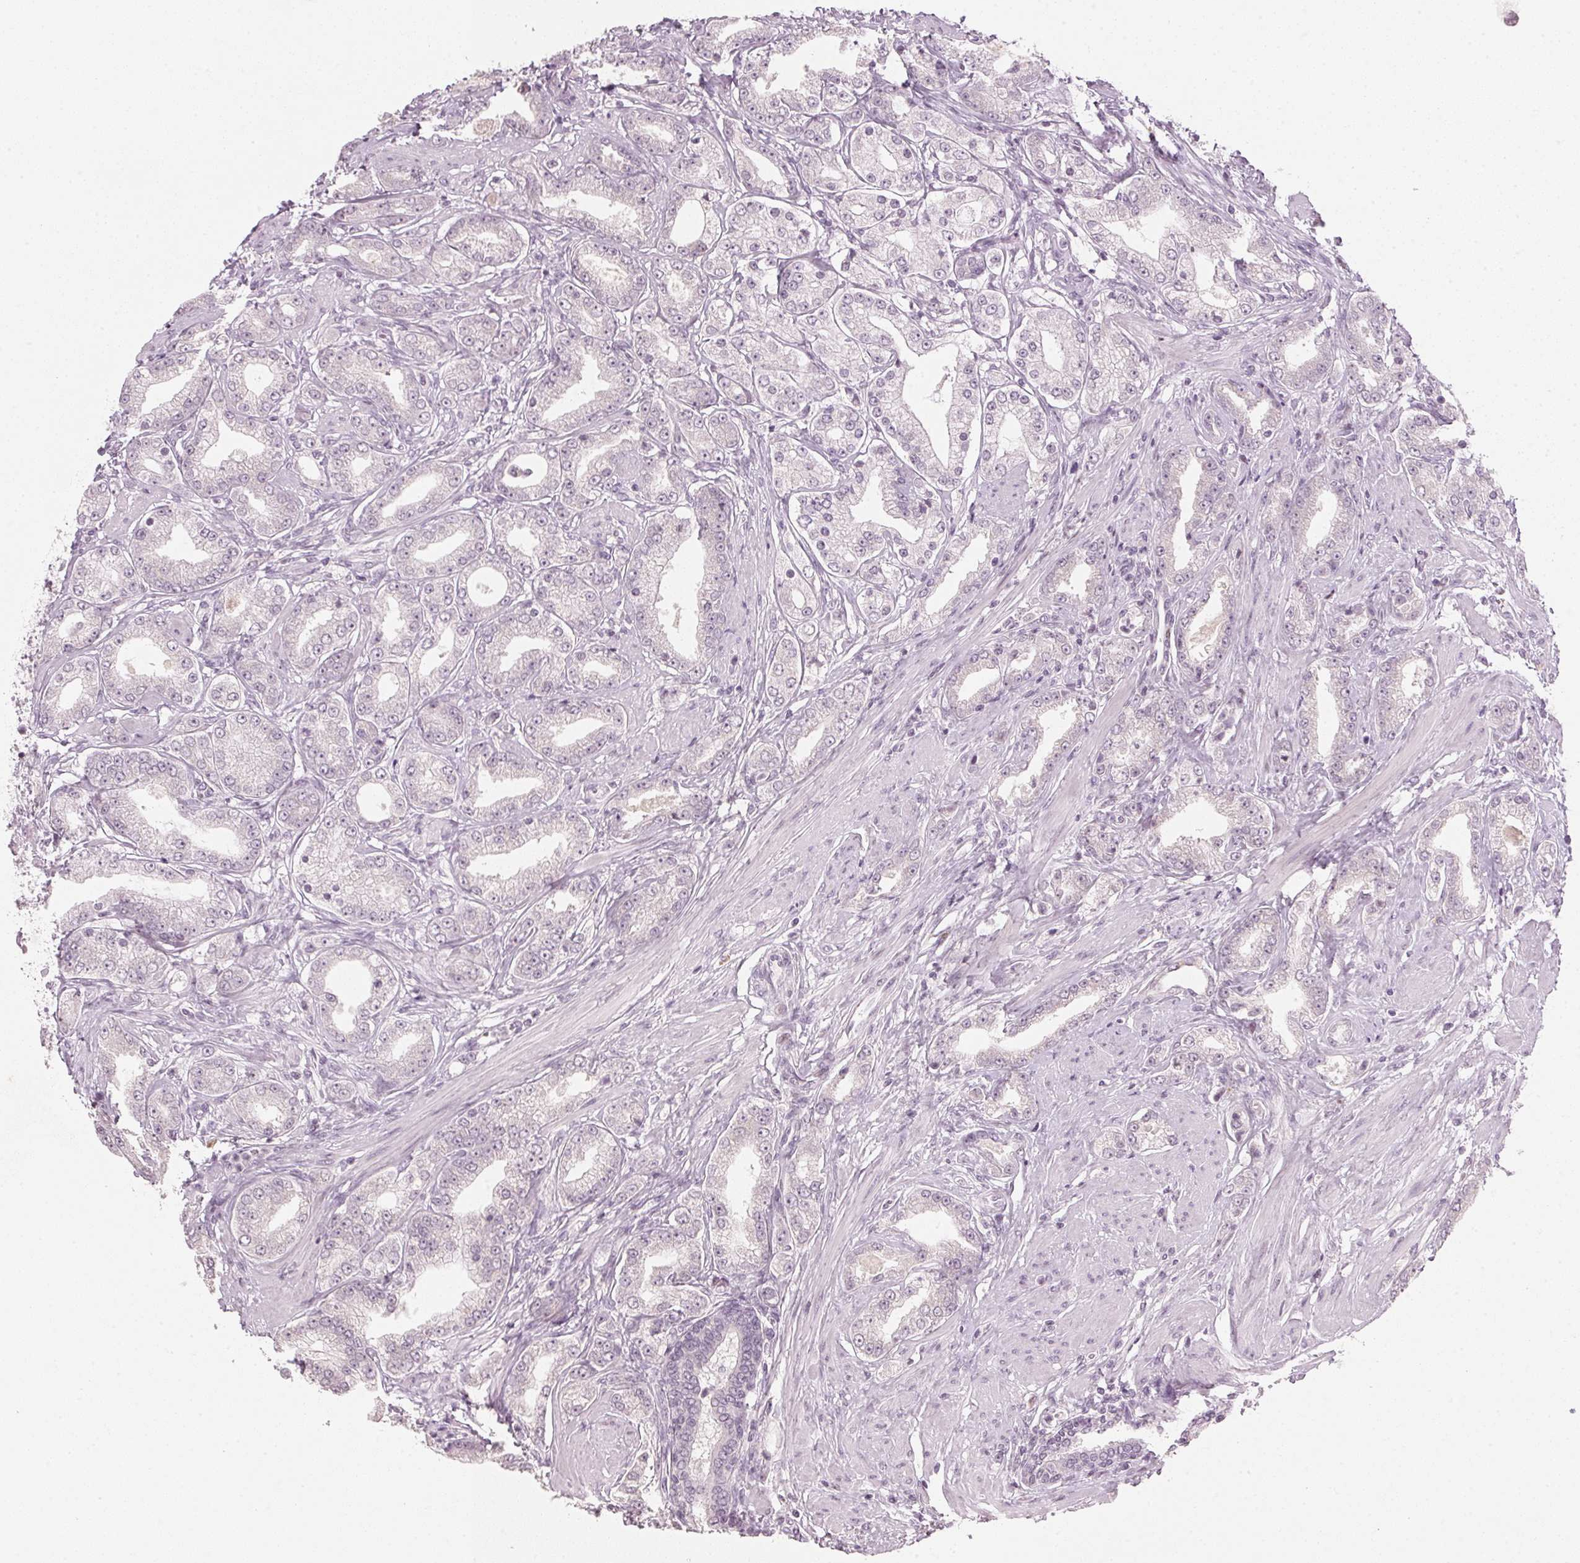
{"staining": {"intensity": "negative", "quantity": "none", "location": "none"}, "tissue": "prostate cancer", "cell_type": "Tumor cells", "image_type": "cancer", "snomed": [{"axis": "morphology", "description": "Adenocarcinoma, High grade"}, {"axis": "topography", "description": "Prostate"}], "caption": "This micrograph is of prostate cancer (high-grade adenocarcinoma) stained with IHC to label a protein in brown with the nuclei are counter-stained blue. There is no staining in tumor cells.", "gene": "SFRP4", "patient": {"sex": "male", "age": 67}}